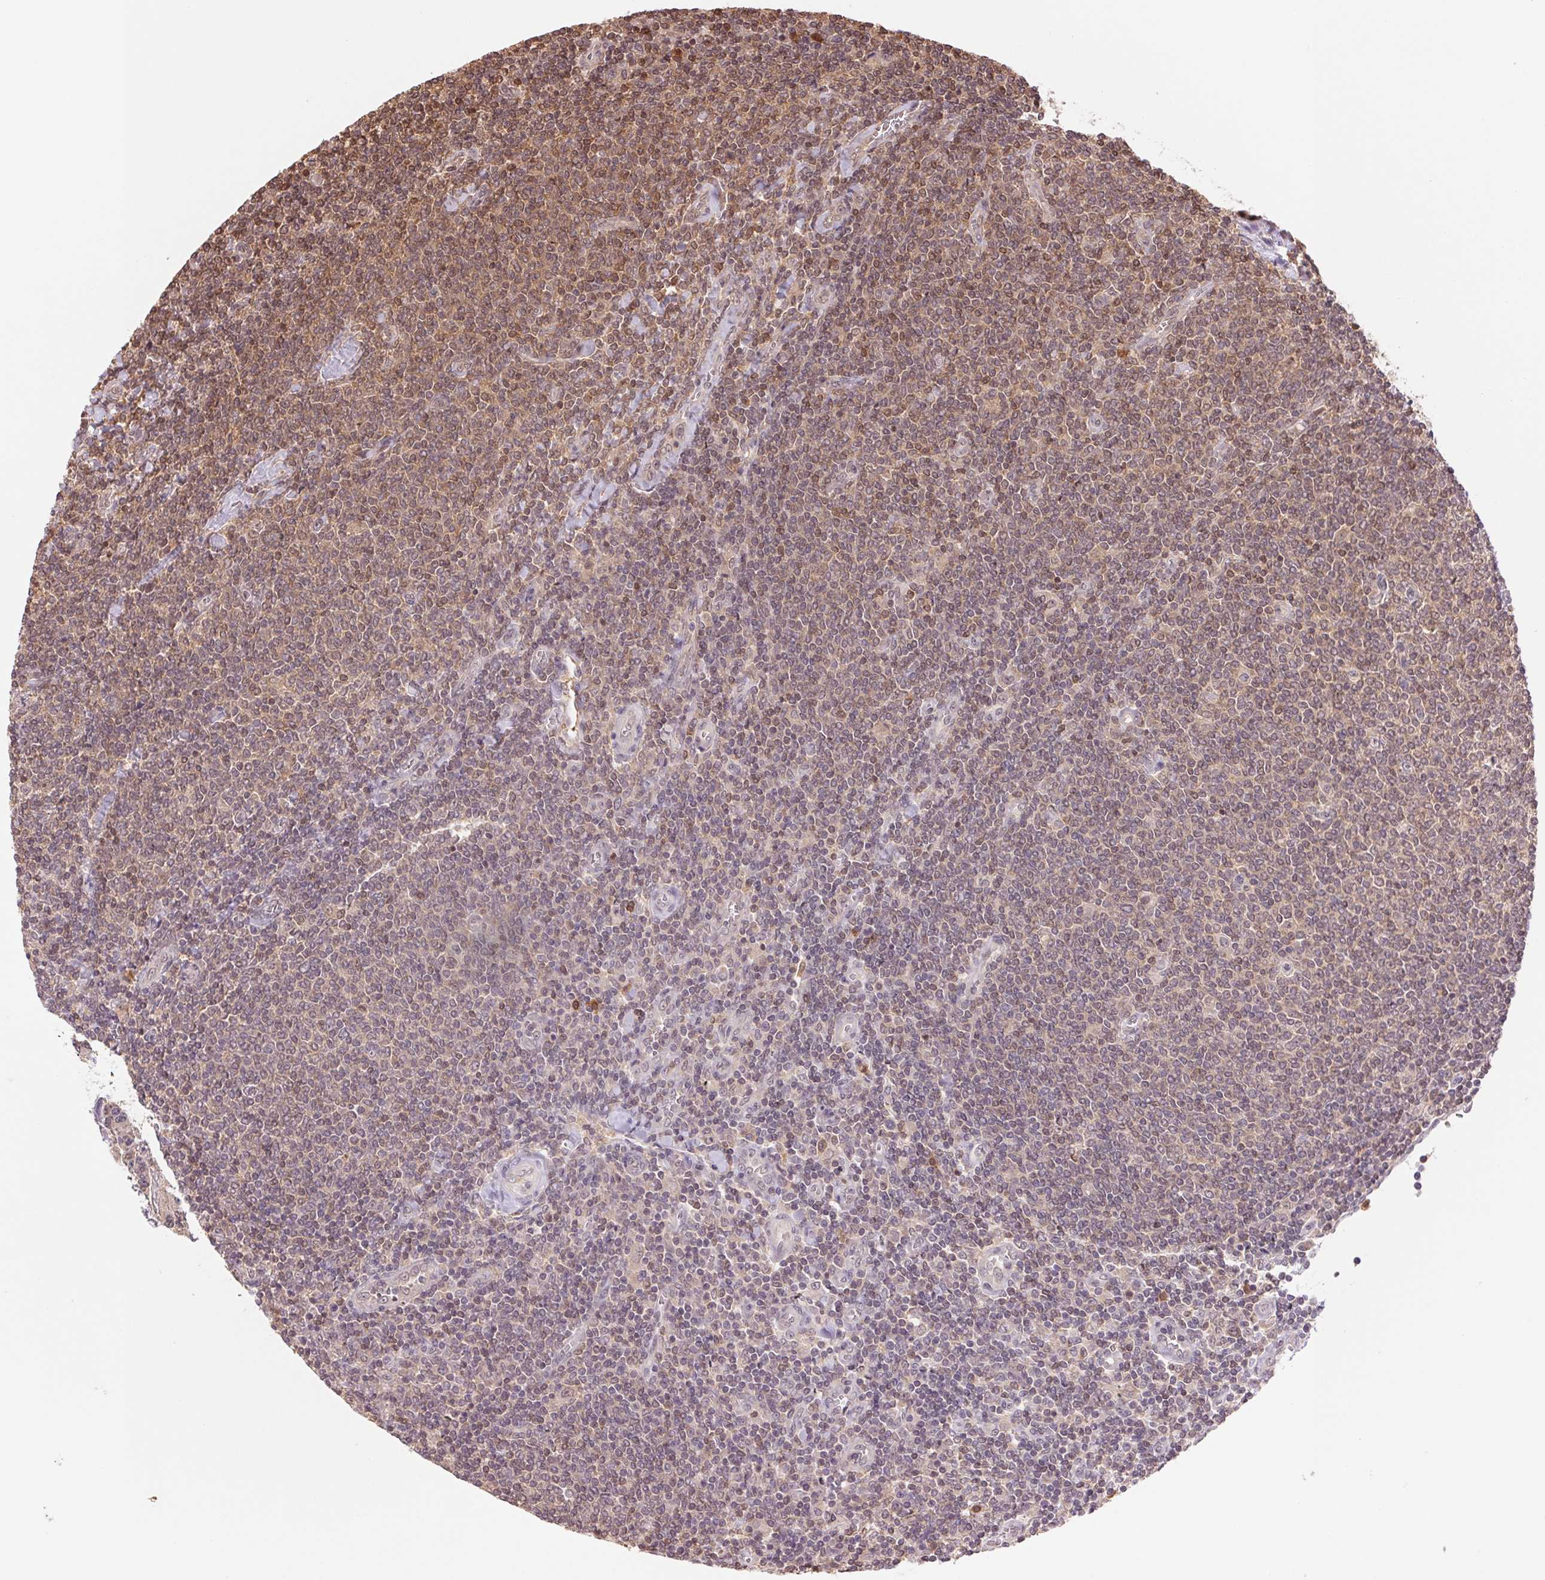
{"staining": {"intensity": "weak", "quantity": "25%-75%", "location": "nuclear"}, "tissue": "lymphoma", "cell_type": "Tumor cells", "image_type": "cancer", "snomed": [{"axis": "morphology", "description": "Malignant lymphoma, non-Hodgkin's type, Low grade"}, {"axis": "topography", "description": "Lymph node"}], "caption": "A low amount of weak nuclear positivity is seen in approximately 25%-75% of tumor cells in lymphoma tissue.", "gene": "CDC123", "patient": {"sex": "male", "age": 52}}